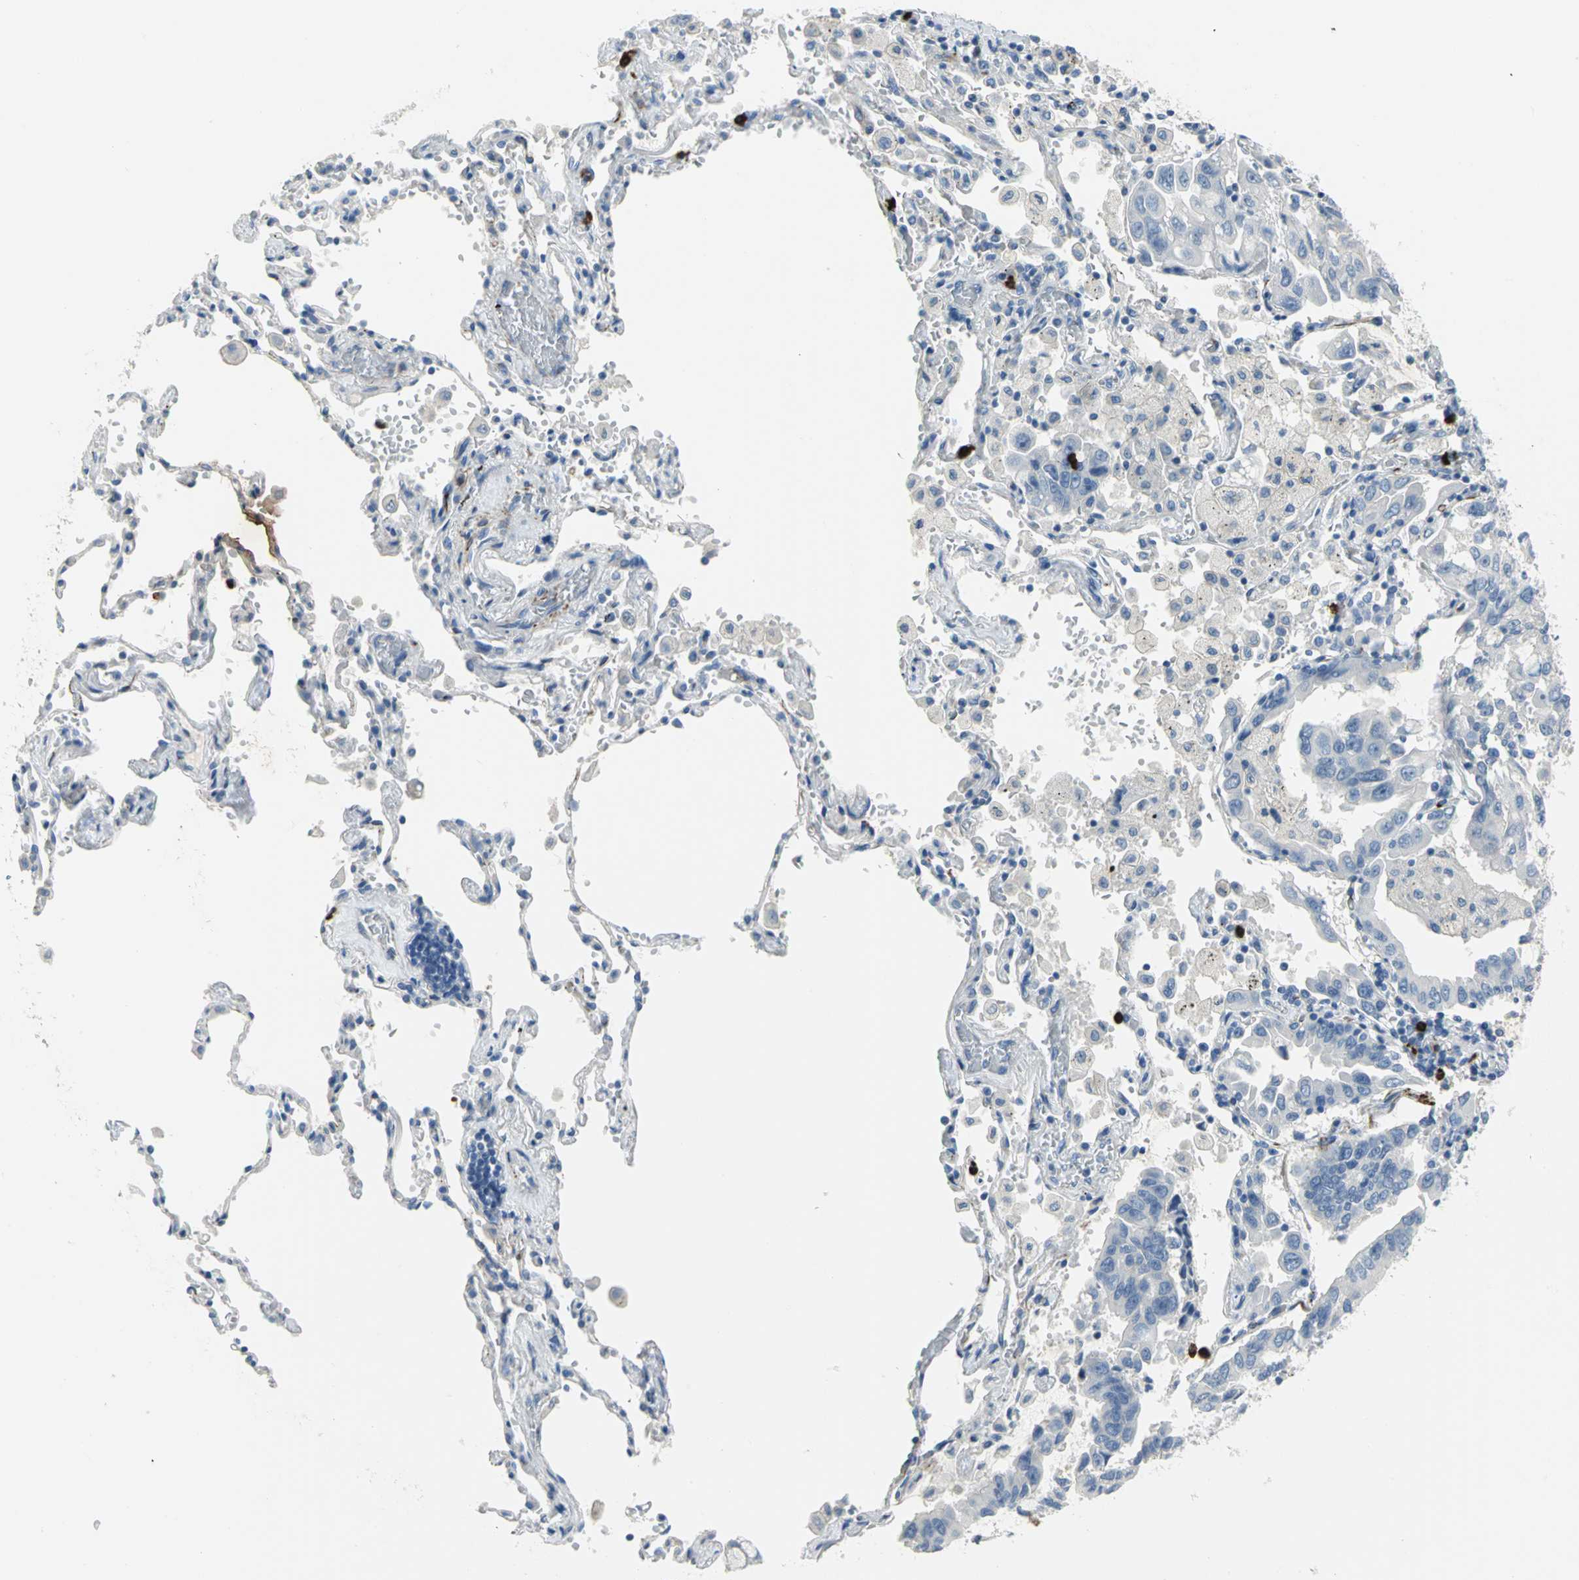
{"staining": {"intensity": "negative", "quantity": "none", "location": "none"}, "tissue": "lung cancer", "cell_type": "Tumor cells", "image_type": "cancer", "snomed": [{"axis": "morphology", "description": "Adenocarcinoma, NOS"}, {"axis": "topography", "description": "Lung"}], "caption": "Tumor cells show no significant protein staining in lung cancer.", "gene": "ALOX15", "patient": {"sex": "male", "age": 64}}